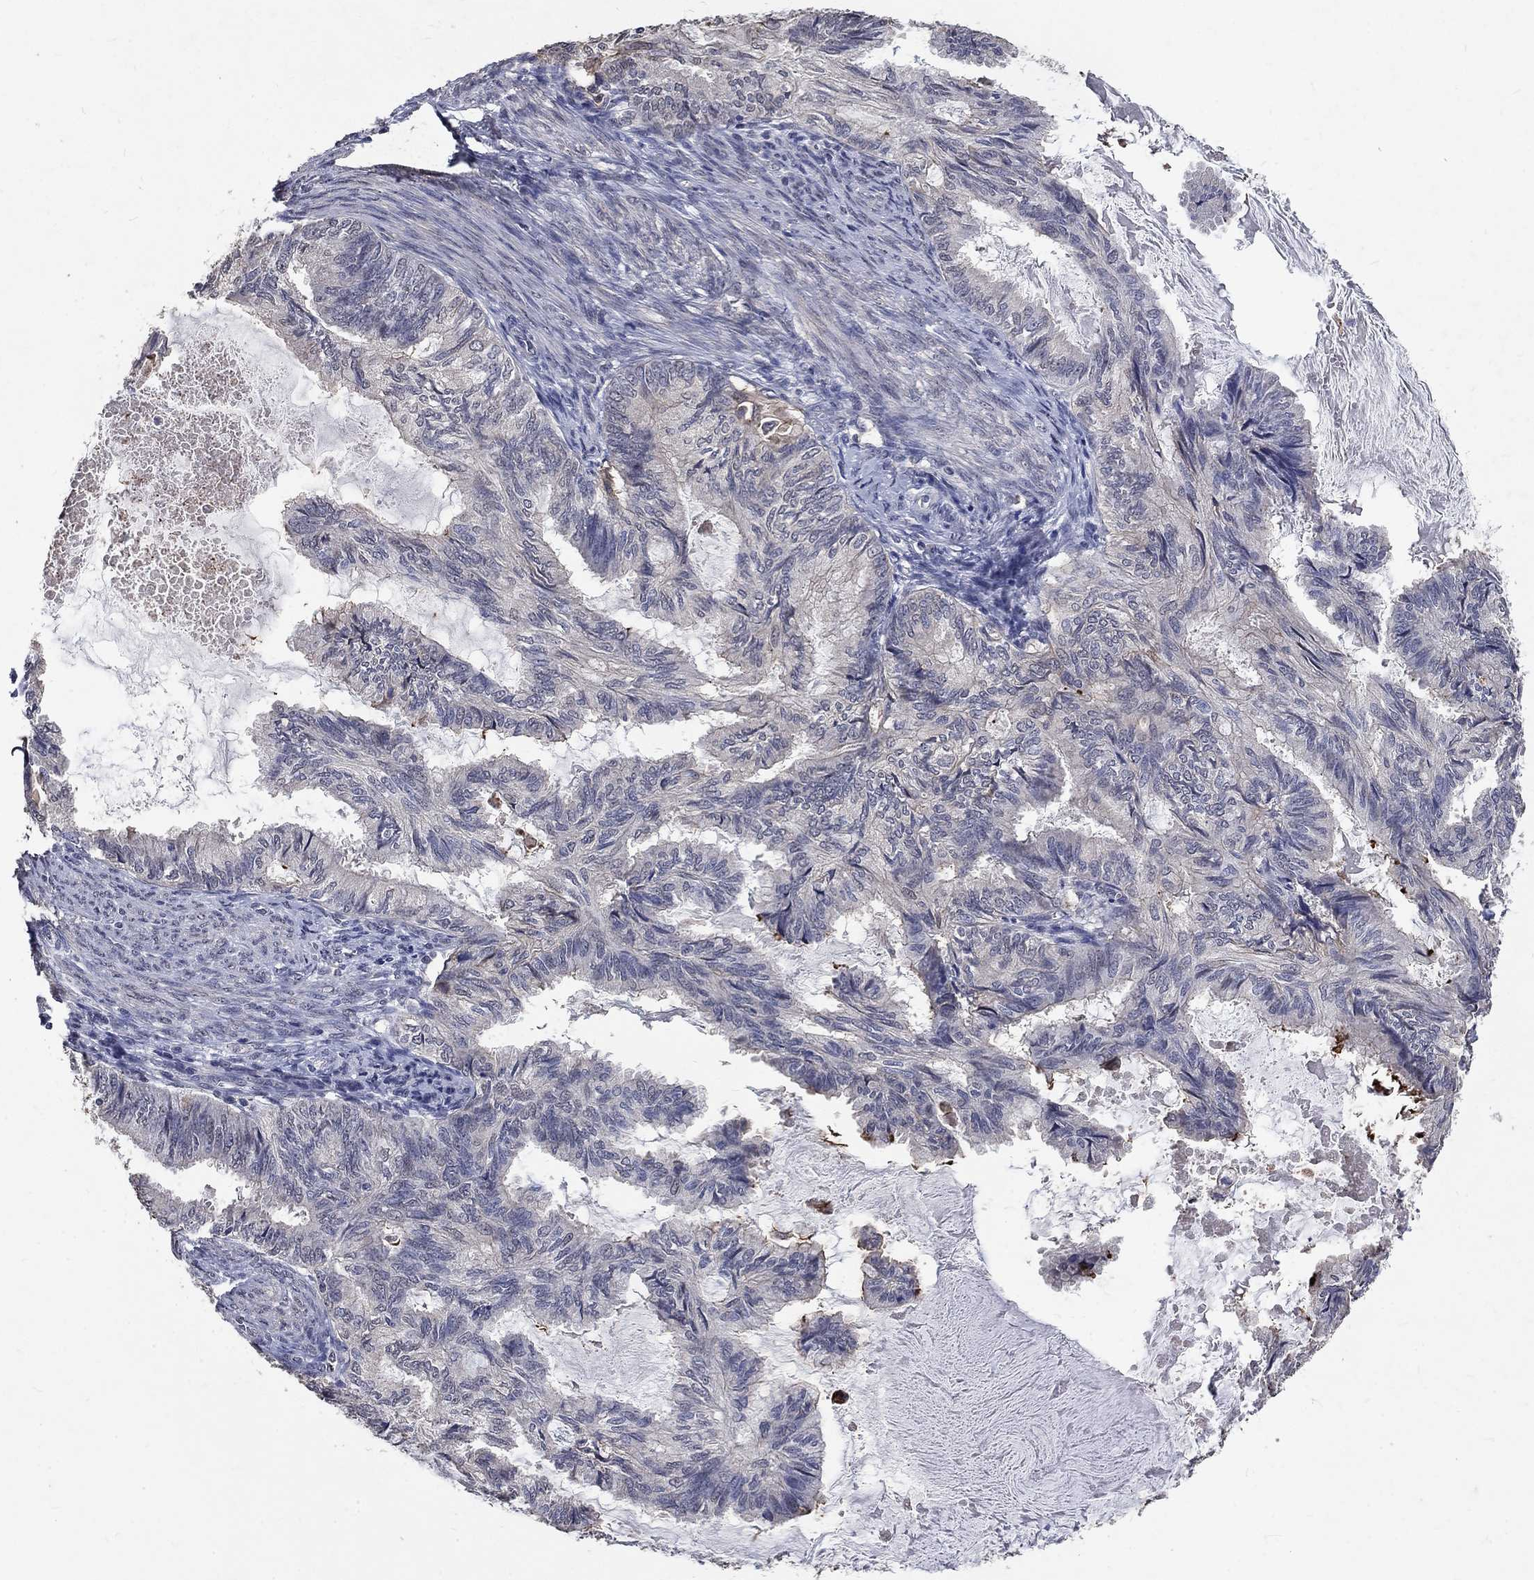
{"staining": {"intensity": "negative", "quantity": "none", "location": "none"}, "tissue": "endometrial cancer", "cell_type": "Tumor cells", "image_type": "cancer", "snomed": [{"axis": "morphology", "description": "Adenocarcinoma, NOS"}, {"axis": "topography", "description": "Endometrium"}], "caption": "This is an immunohistochemistry (IHC) histopathology image of adenocarcinoma (endometrial). There is no staining in tumor cells.", "gene": "CHST5", "patient": {"sex": "female", "age": 86}}